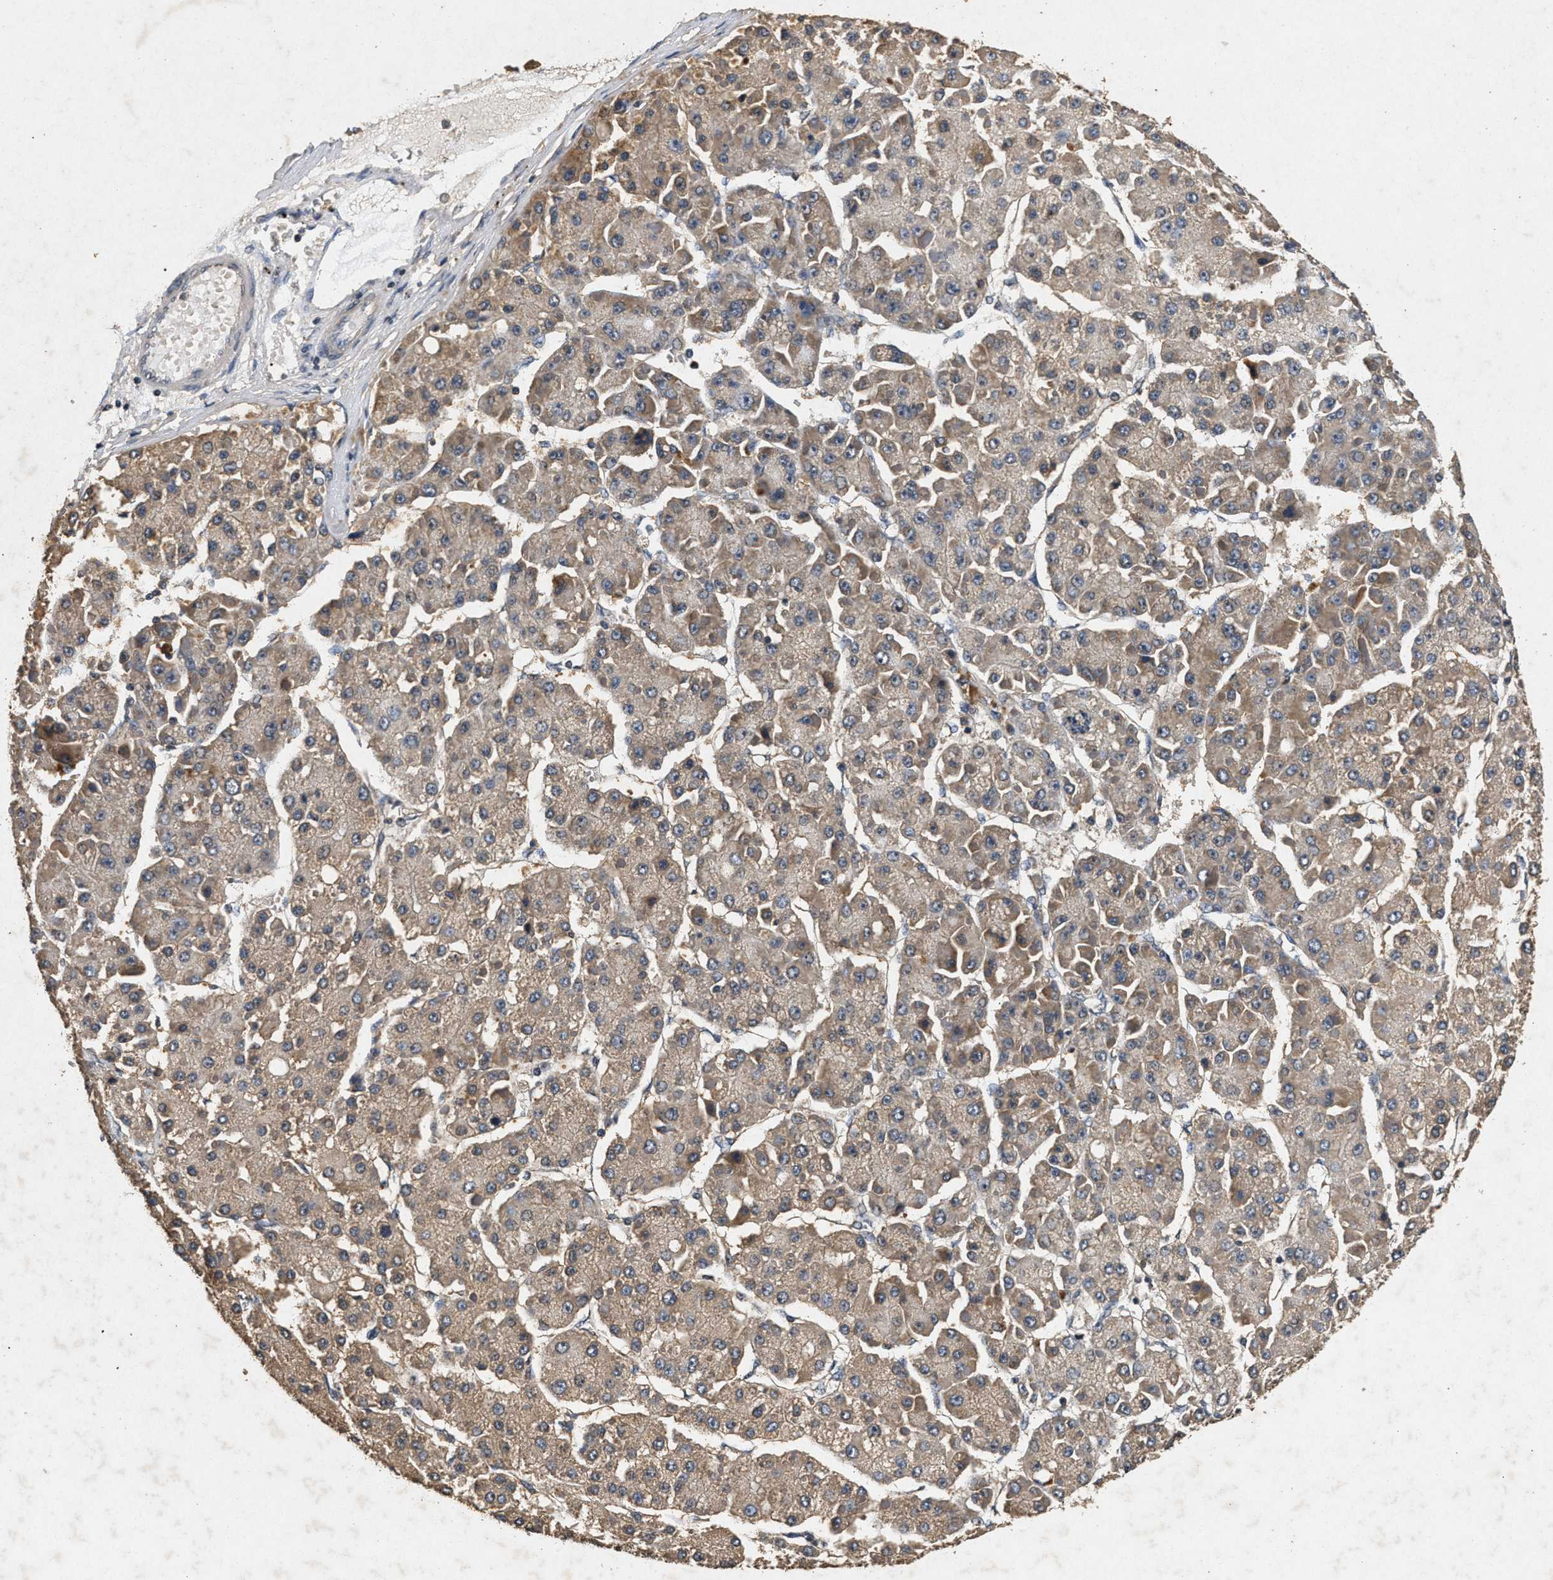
{"staining": {"intensity": "weak", "quantity": ">75%", "location": "cytoplasmic/membranous"}, "tissue": "liver cancer", "cell_type": "Tumor cells", "image_type": "cancer", "snomed": [{"axis": "morphology", "description": "Carcinoma, Hepatocellular, NOS"}, {"axis": "topography", "description": "Liver"}], "caption": "Hepatocellular carcinoma (liver) was stained to show a protein in brown. There is low levels of weak cytoplasmic/membranous positivity in about >75% of tumor cells. (DAB IHC with brightfield microscopy, high magnification).", "gene": "PPP1CC", "patient": {"sex": "female", "age": 73}}